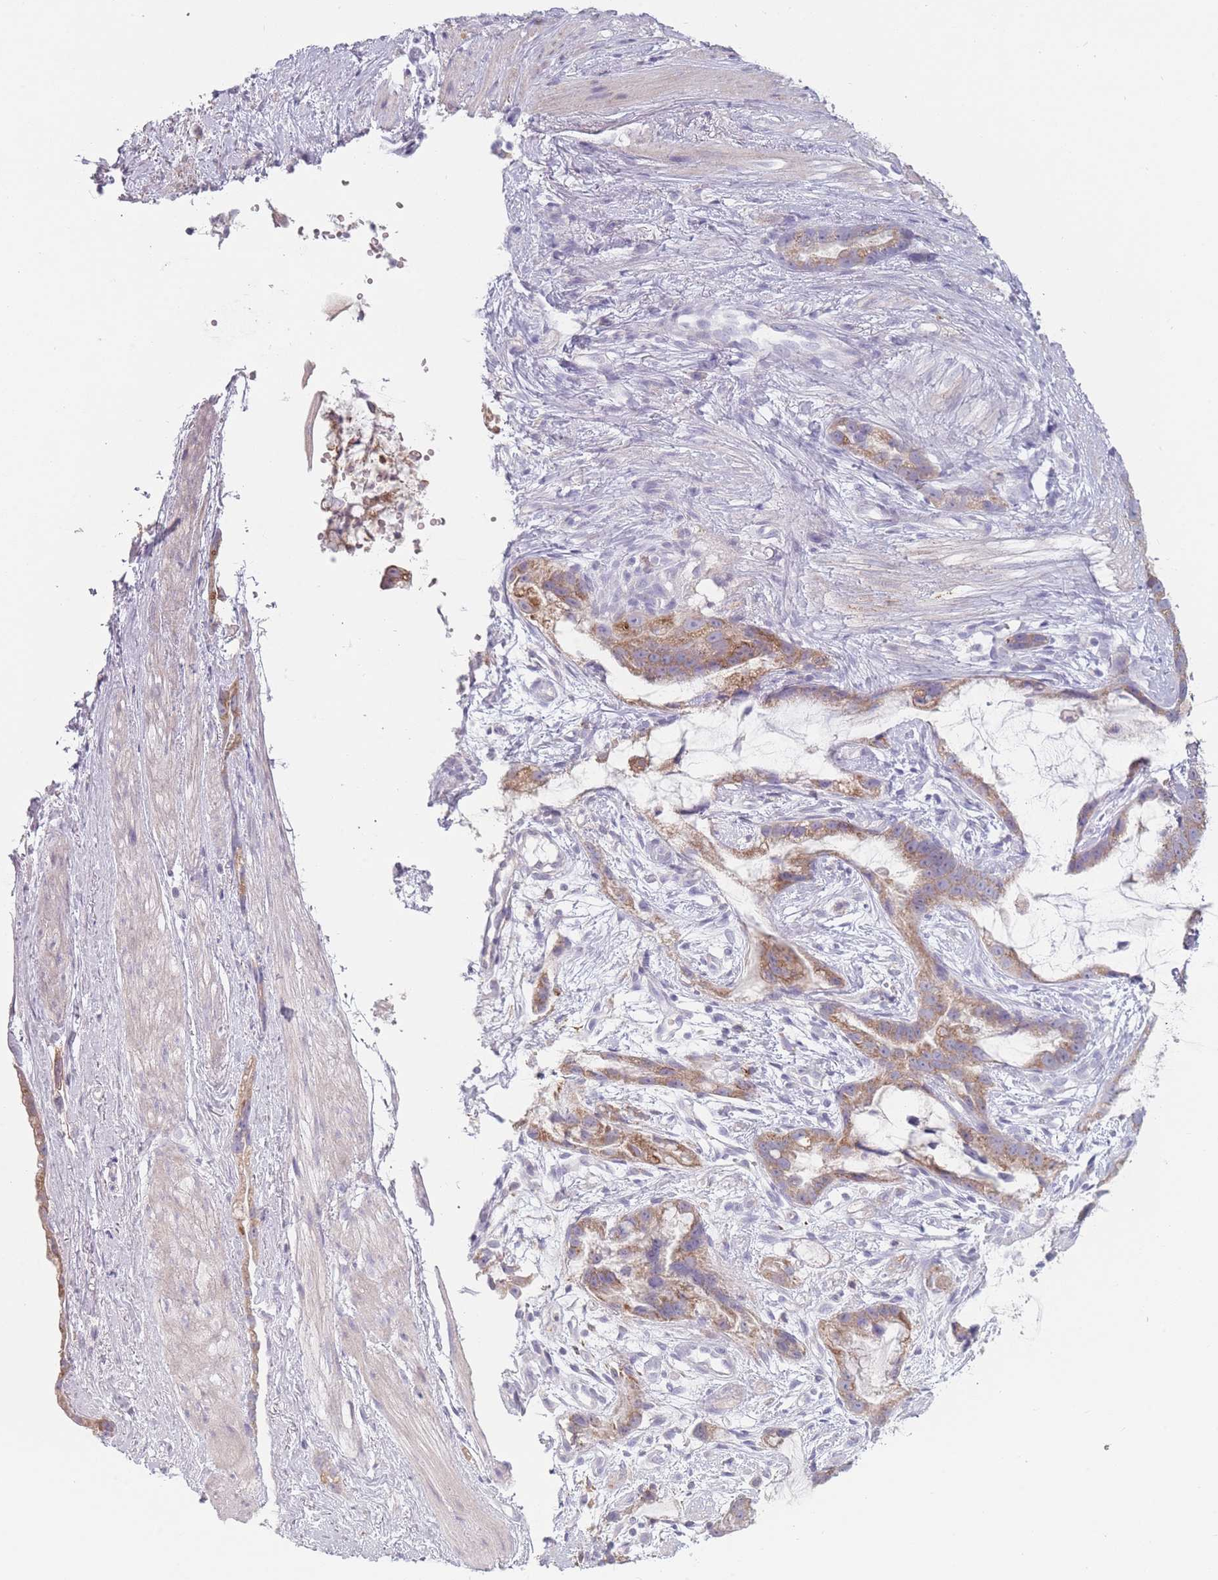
{"staining": {"intensity": "moderate", "quantity": ">75%", "location": "cytoplasmic/membranous"}, "tissue": "stomach cancer", "cell_type": "Tumor cells", "image_type": "cancer", "snomed": [{"axis": "morphology", "description": "Adenocarcinoma, NOS"}, {"axis": "topography", "description": "Stomach"}], "caption": "Moderate cytoplasmic/membranous positivity is seen in approximately >75% of tumor cells in stomach cancer (adenocarcinoma). The protein is stained brown, and the nuclei are stained in blue (DAB IHC with brightfield microscopy, high magnification).", "gene": "PEX11B", "patient": {"sex": "male", "age": 55}}